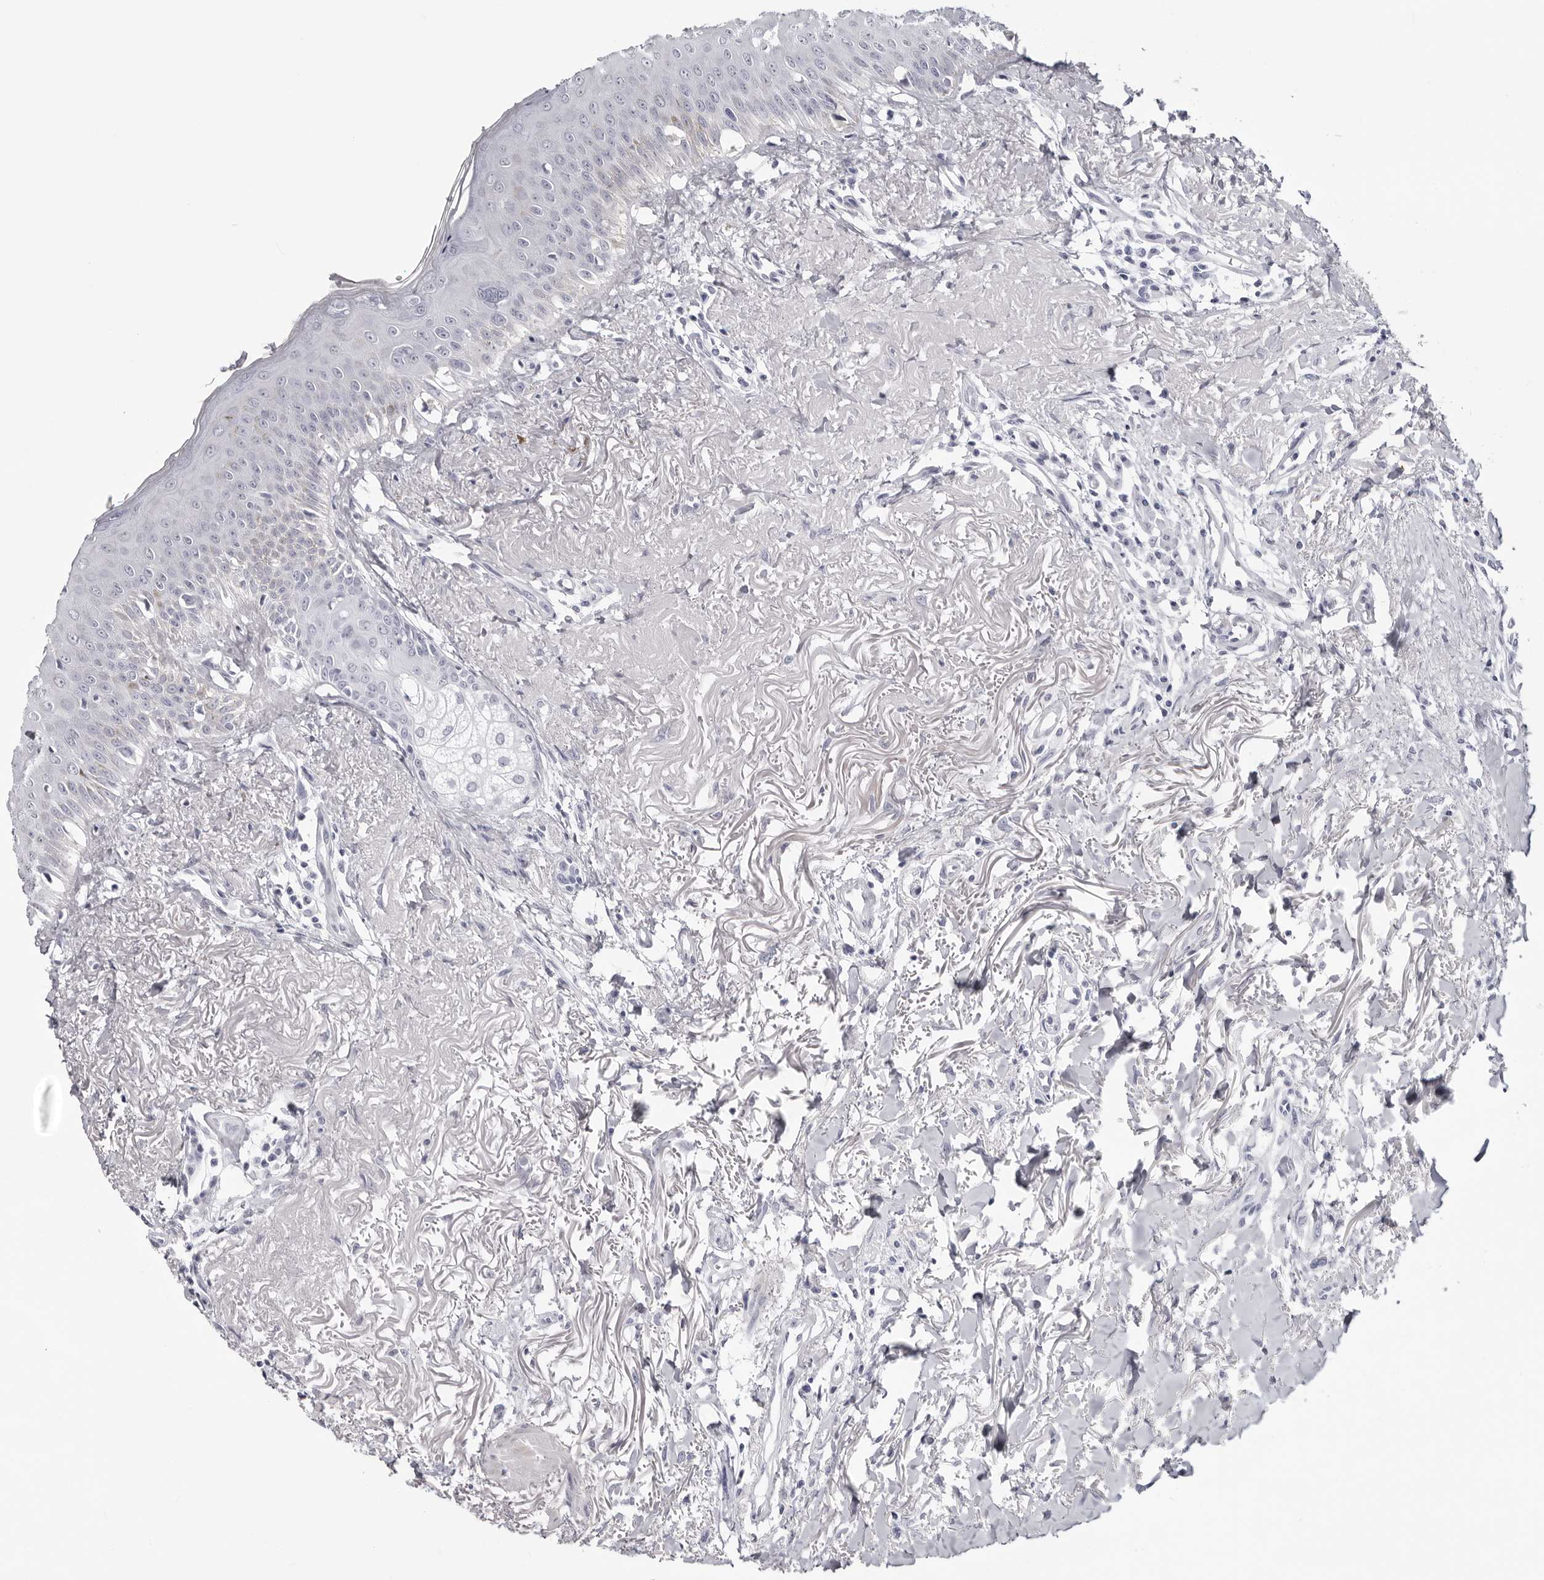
{"staining": {"intensity": "negative", "quantity": "none", "location": "none"}, "tissue": "oral mucosa", "cell_type": "Squamous epithelial cells", "image_type": "normal", "snomed": [{"axis": "morphology", "description": "Normal tissue, NOS"}, {"axis": "topography", "description": "Oral tissue"}], "caption": "Immunohistochemistry (IHC) of benign oral mucosa displays no positivity in squamous epithelial cells.", "gene": "INSL3", "patient": {"sex": "female", "age": 70}}